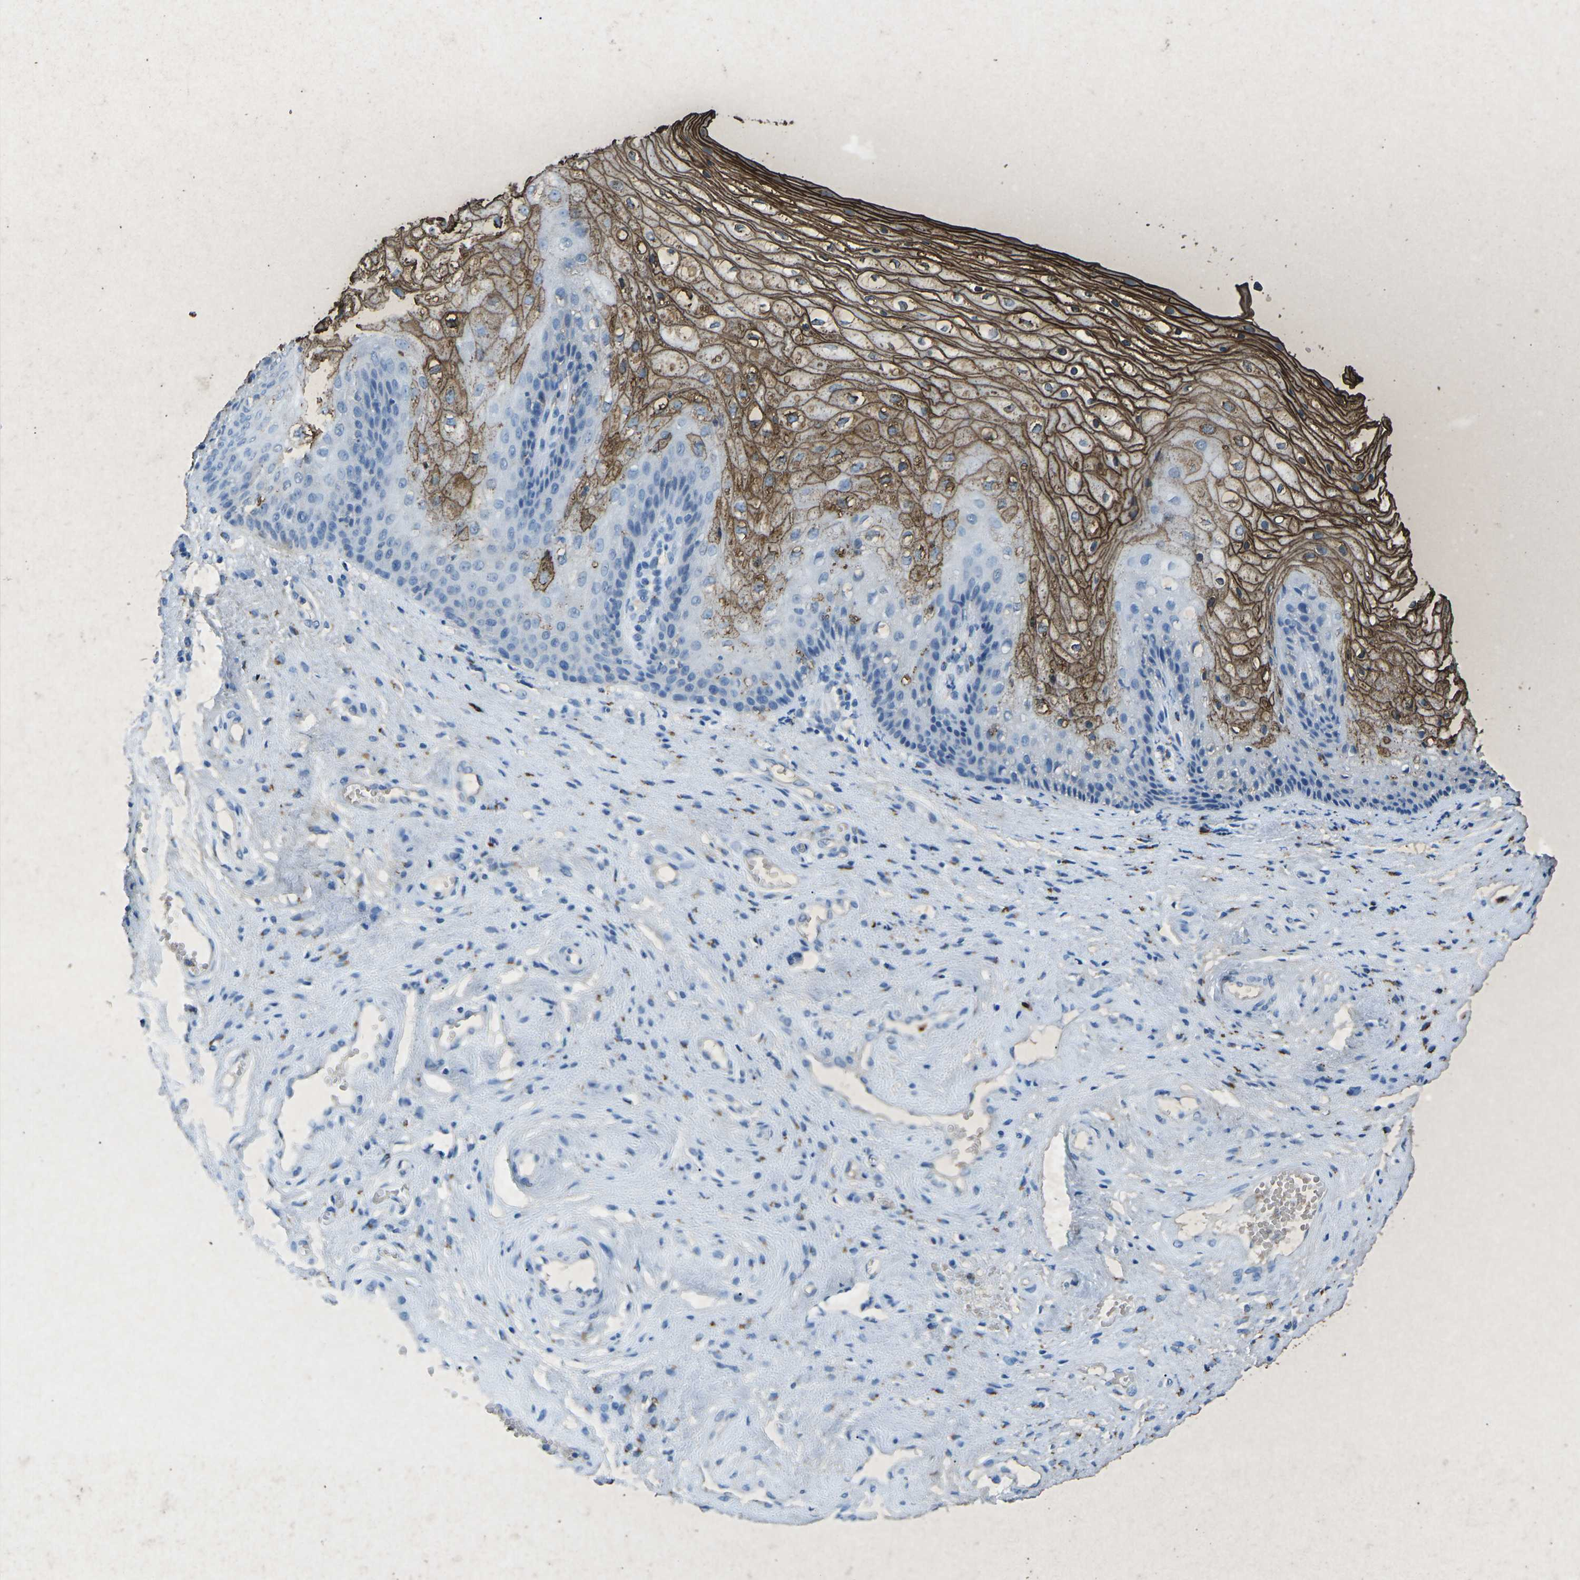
{"staining": {"intensity": "strong", "quantity": "25%-75%", "location": "cytoplasmic/membranous"}, "tissue": "vagina", "cell_type": "Squamous epithelial cells", "image_type": "normal", "snomed": [{"axis": "morphology", "description": "Normal tissue, NOS"}, {"axis": "topography", "description": "Vagina"}], "caption": "Protein staining reveals strong cytoplasmic/membranous staining in about 25%-75% of squamous epithelial cells in unremarkable vagina.", "gene": "CTAGE1", "patient": {"sex": "female", "age": 34}}